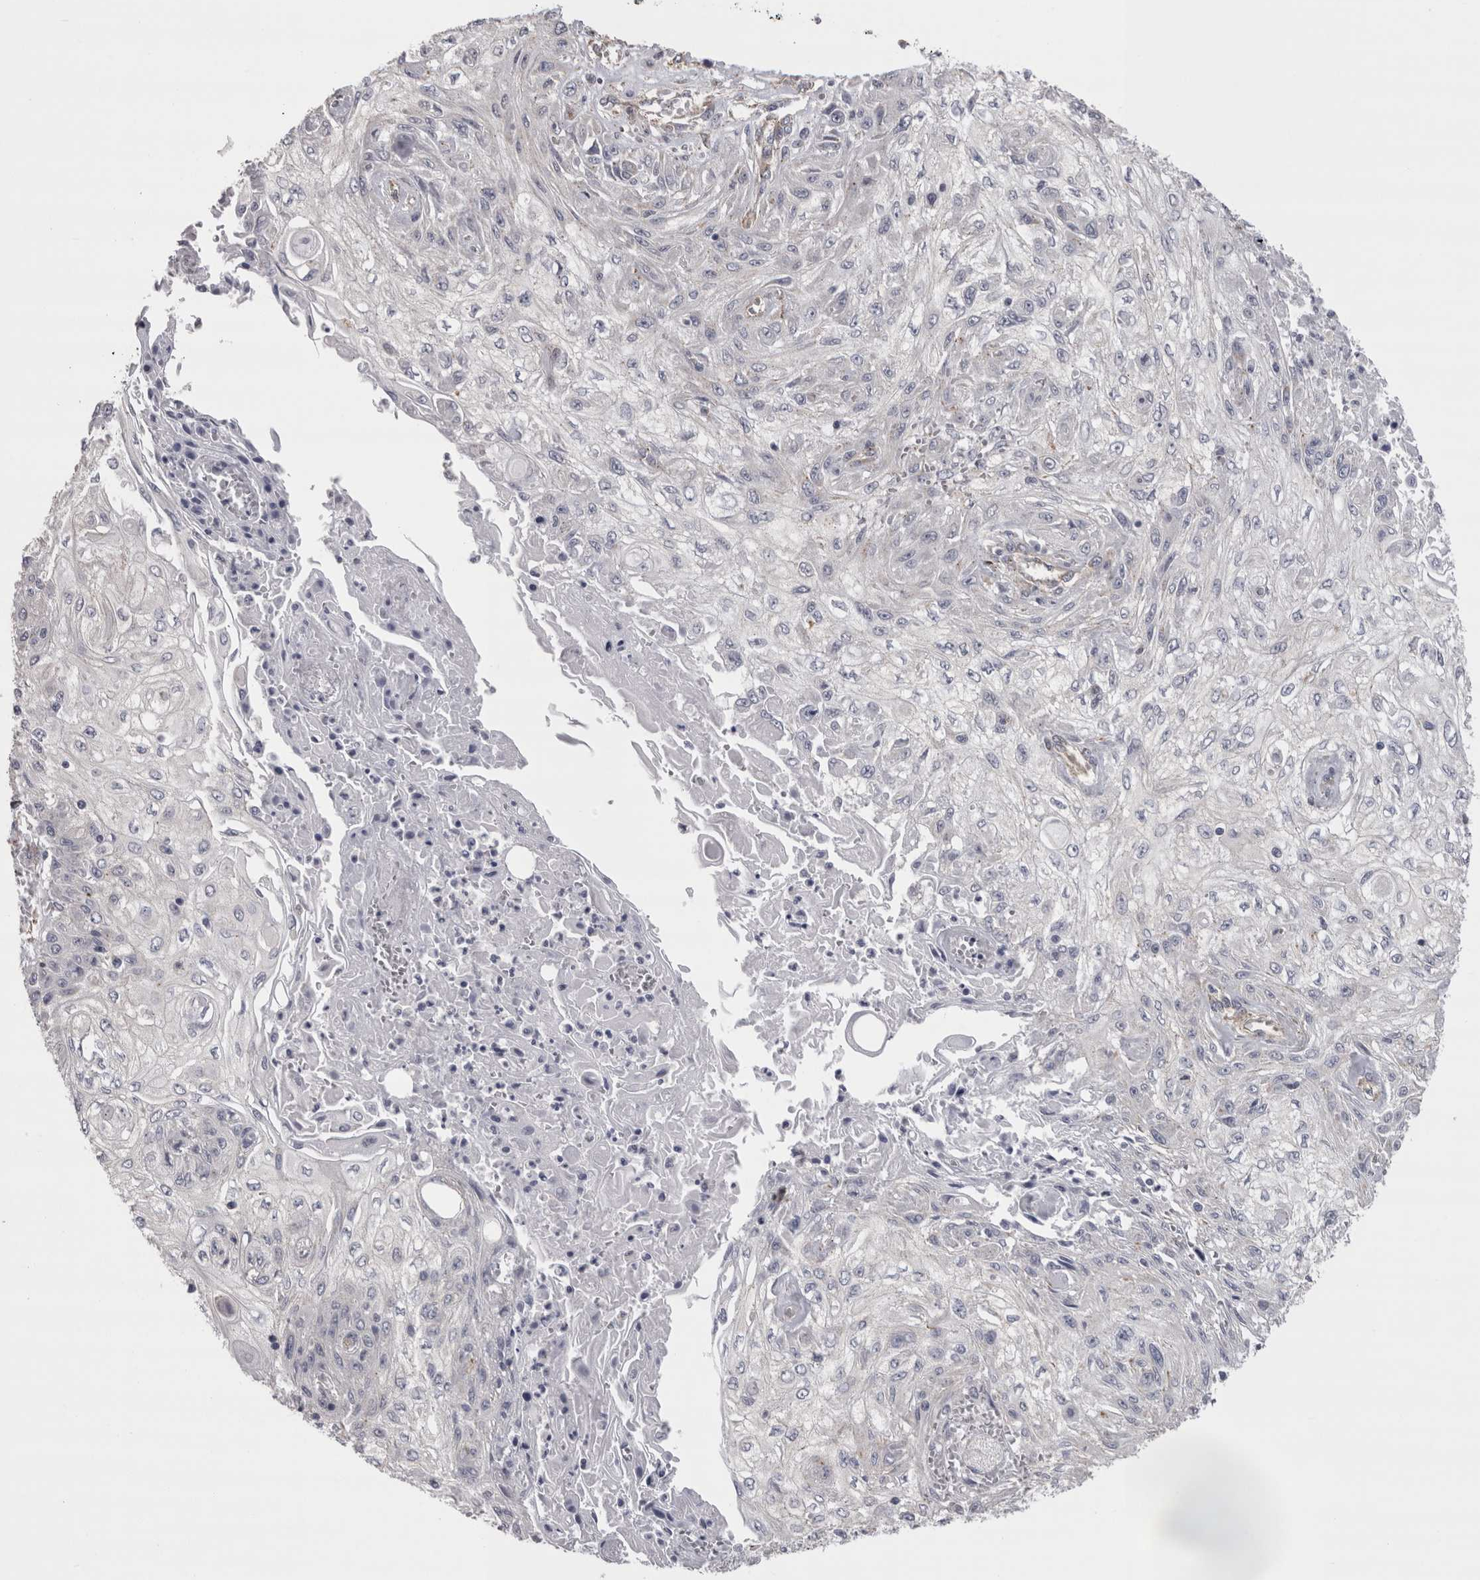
{"staining": {"intensity": "negative", "quantity": "none", "location": "none"}, "tissue": "skin cancer", "cell_type": "Tumor cells", "image_type": "cancer", "snomed": [{"axis": "morphology", "description": "Squamous cell carcinoma, NOS"}, {"axis": "morphology", "description": "Squamous cell carcinoma, metastatic, NOS"}, {"axis": "topography", "description": "Skin"}, {"axis": "topography", "description": "Lymph node"}], "caption": "Human skin cancer stained for a protein using immunohistochemistry demonstrates no expression in tumor cells.", "gene": "LYZL6", "patient": {"sex": "male", "age": 75}}